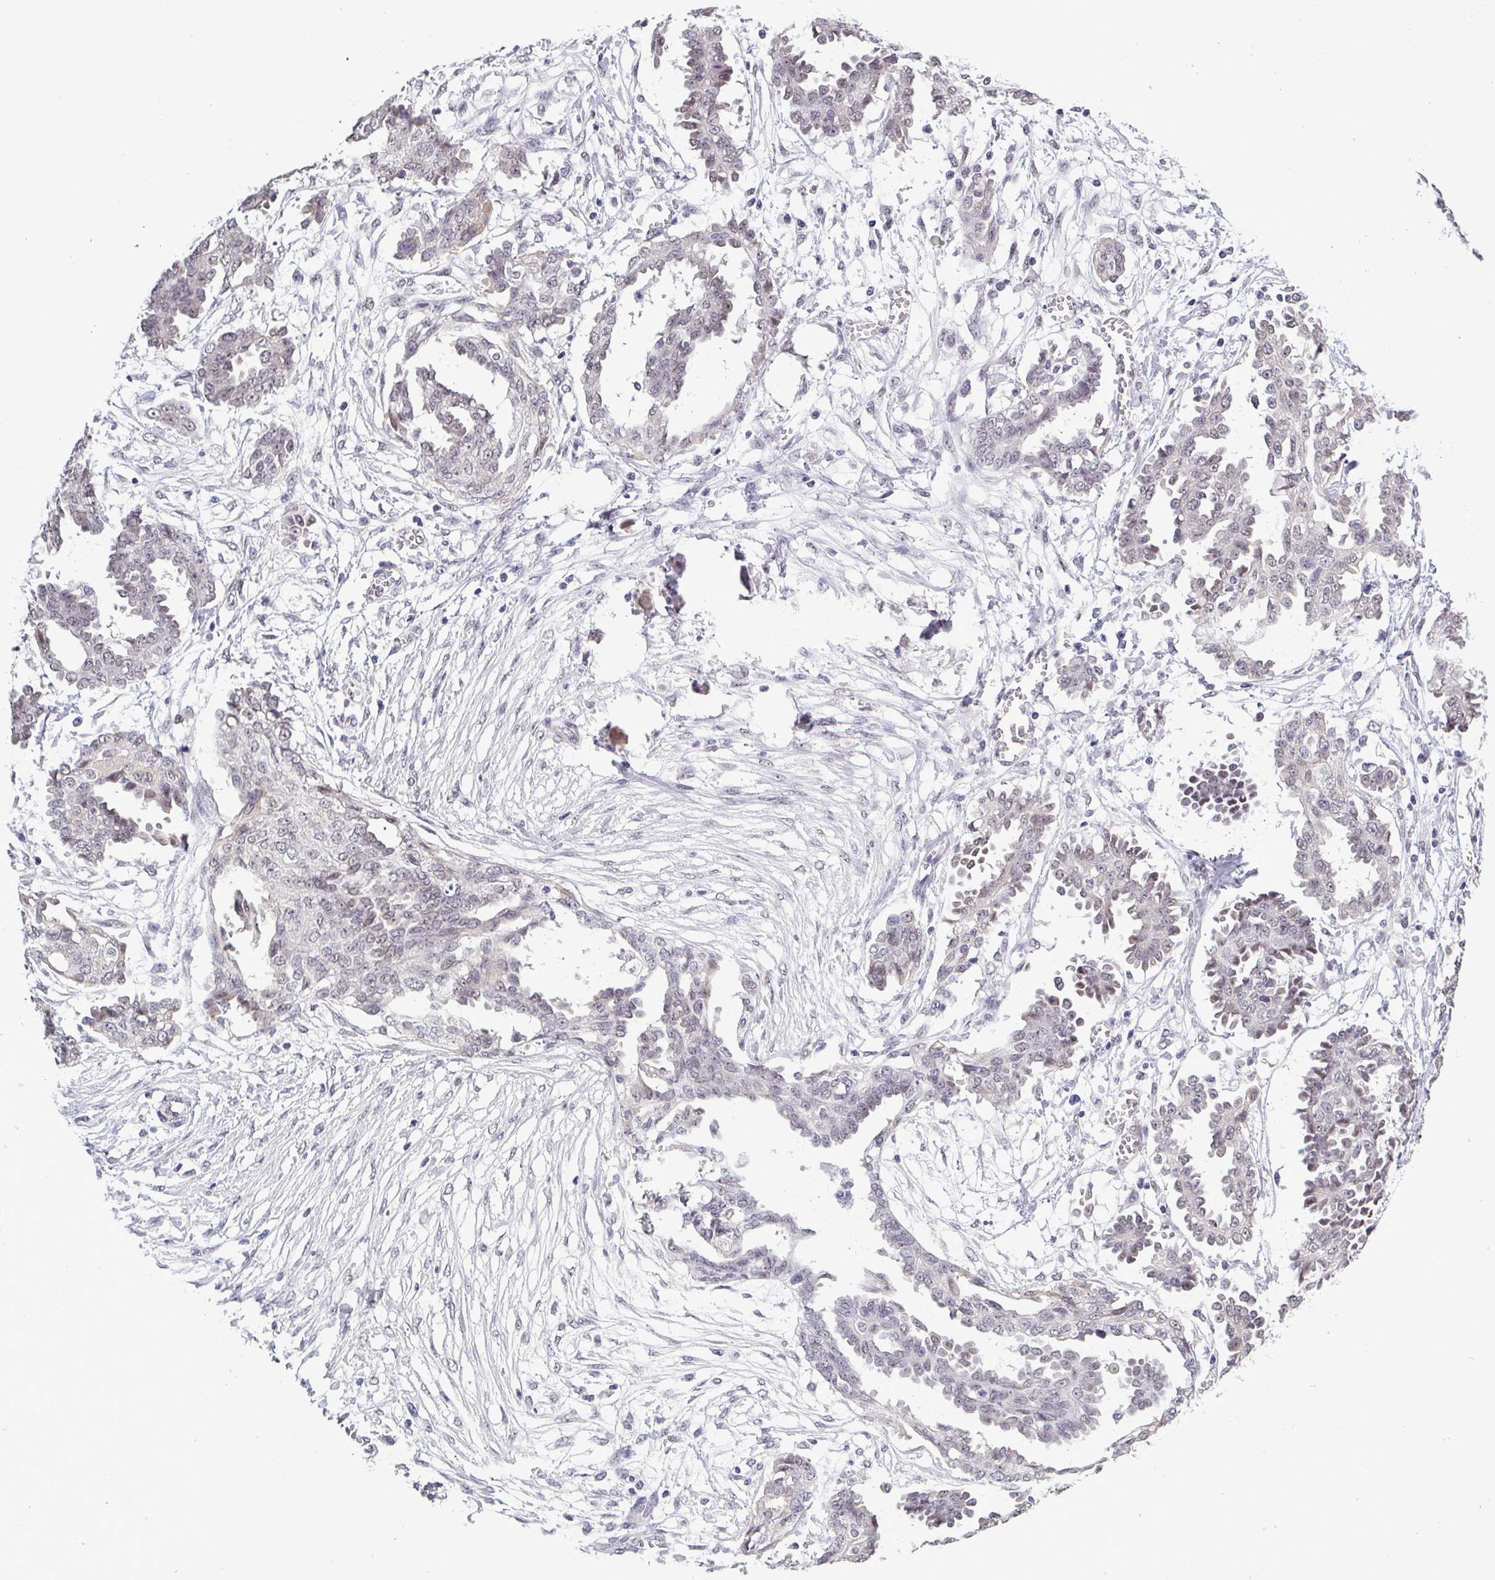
{"staining": {"intensity": "negative", "quantity": "none", "location": "none"}, "tissue": "ovarian cancer", "cell_type": "Tumor cells", "image_type": "cancer", "snomed": [{"axis": "morphology", "description": "Cystadenocarcinoma, serous, NOS"}, {"axis": "topography", "description": "Ovary"}], "caption": "Immunohistochemical staining of human ovarian cancer (serous cystadenocarcinoma) shows no significant staining in tumor cells.", "gene": "TMEM92", "patient": {"sex": "female", "age": 71}}